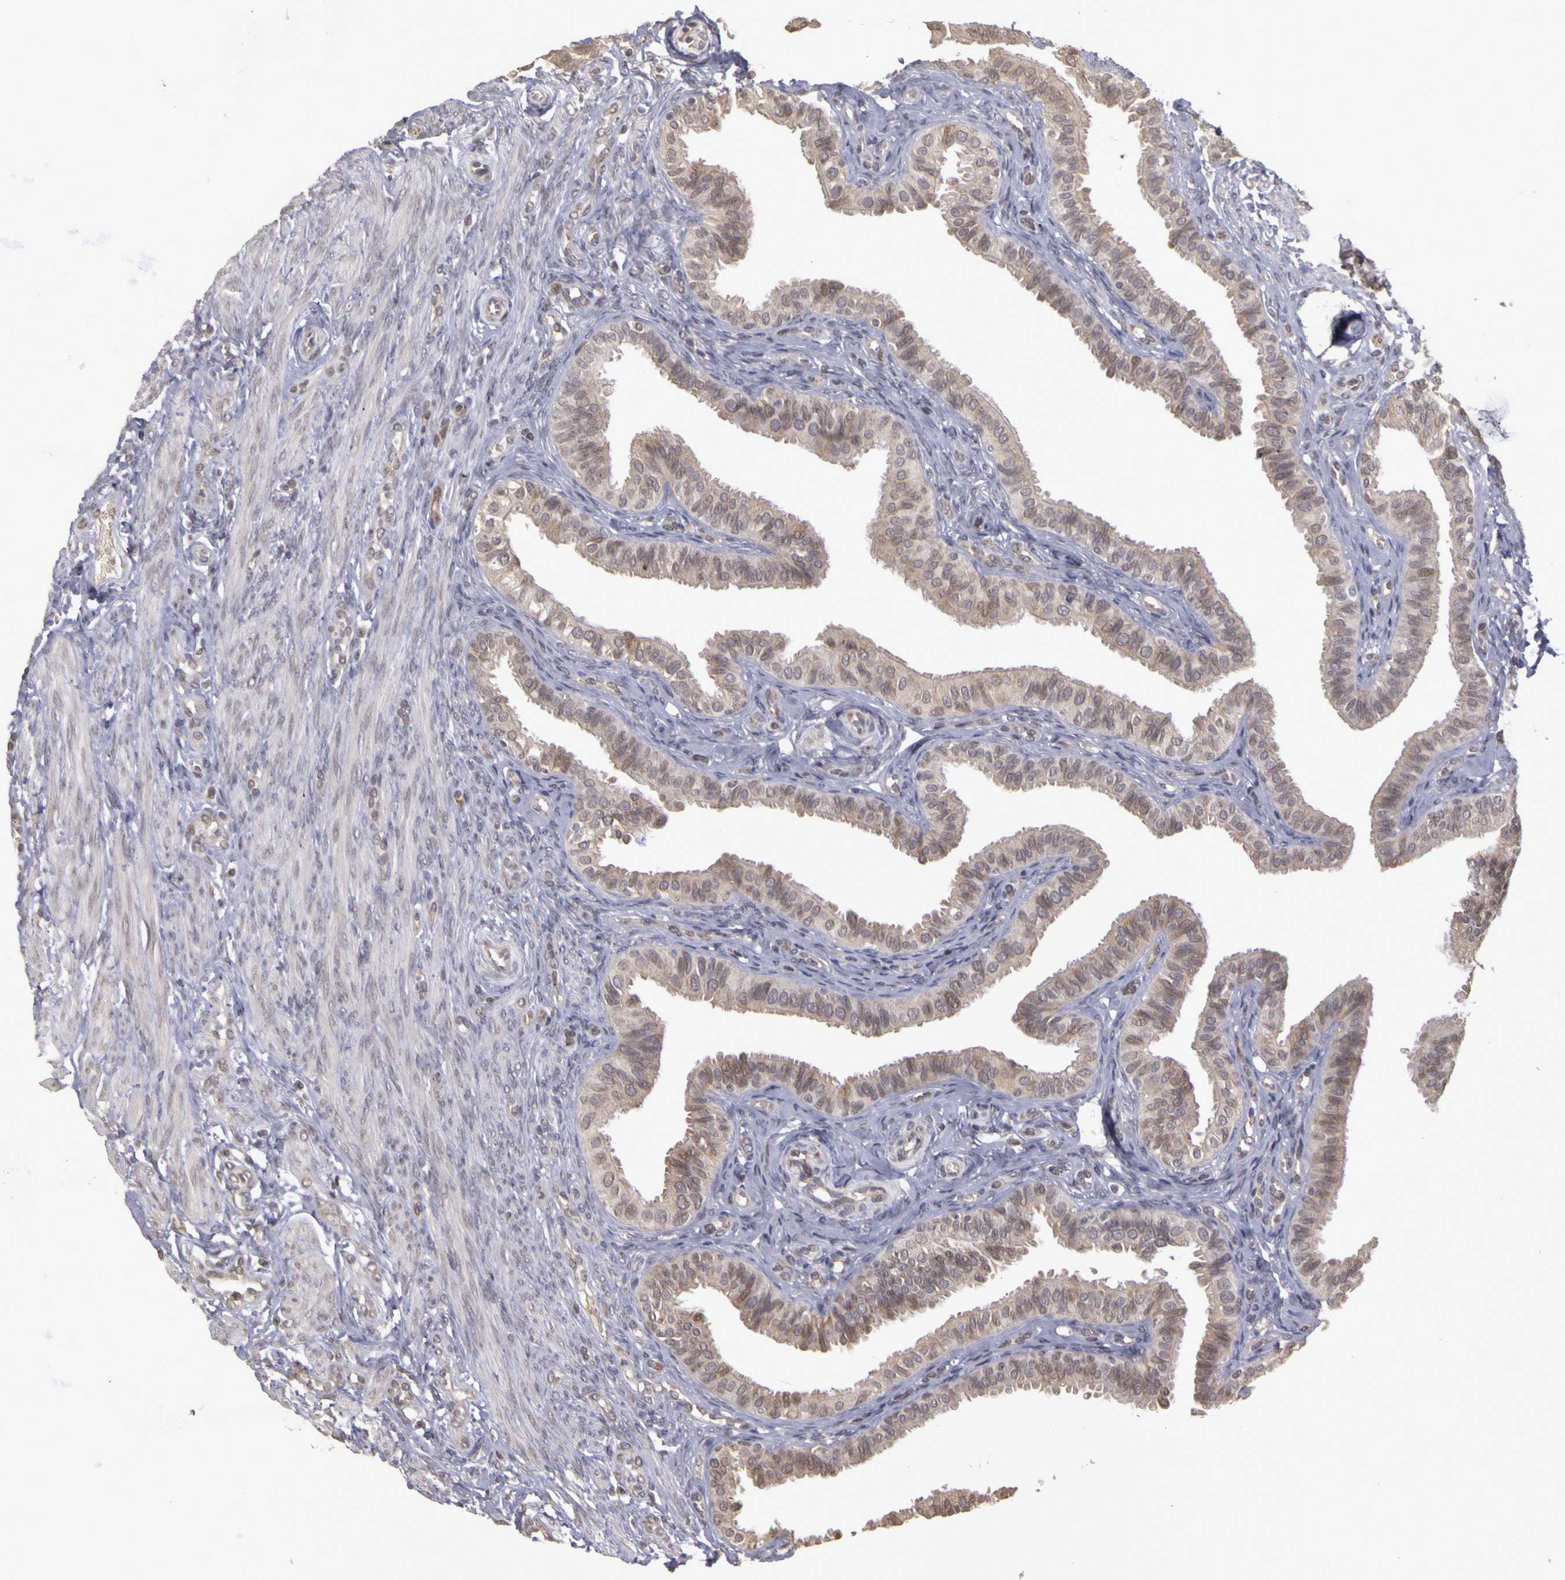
{"staining": {"intensity": "weak", "quantity": "25%-75%", "location": "cytoplasmic/membranous"}, "tissue": "fallopian tube", "cell_type": "Glandular cells", "image_type": "normal", "snomed": [{"axis": "morphology", "description": "Normal tissue, NOS"}, {"axis": "topography", "description": "Fallopian tube"}], "caption": "Protein expression analysis of benign fallopian tube displays weak cytoplasmic/membranous positivity in about 25%-75% of glandular cells. The staining was performed using DAB (3,3'-diaminobenzidine) to visualize the protein expression in brown, while the nuclei were stained in blue with hematoxylin (Magnification: 20x).", "gene": "FRMD7", "patient": {"sex": "female", "age": 42}}